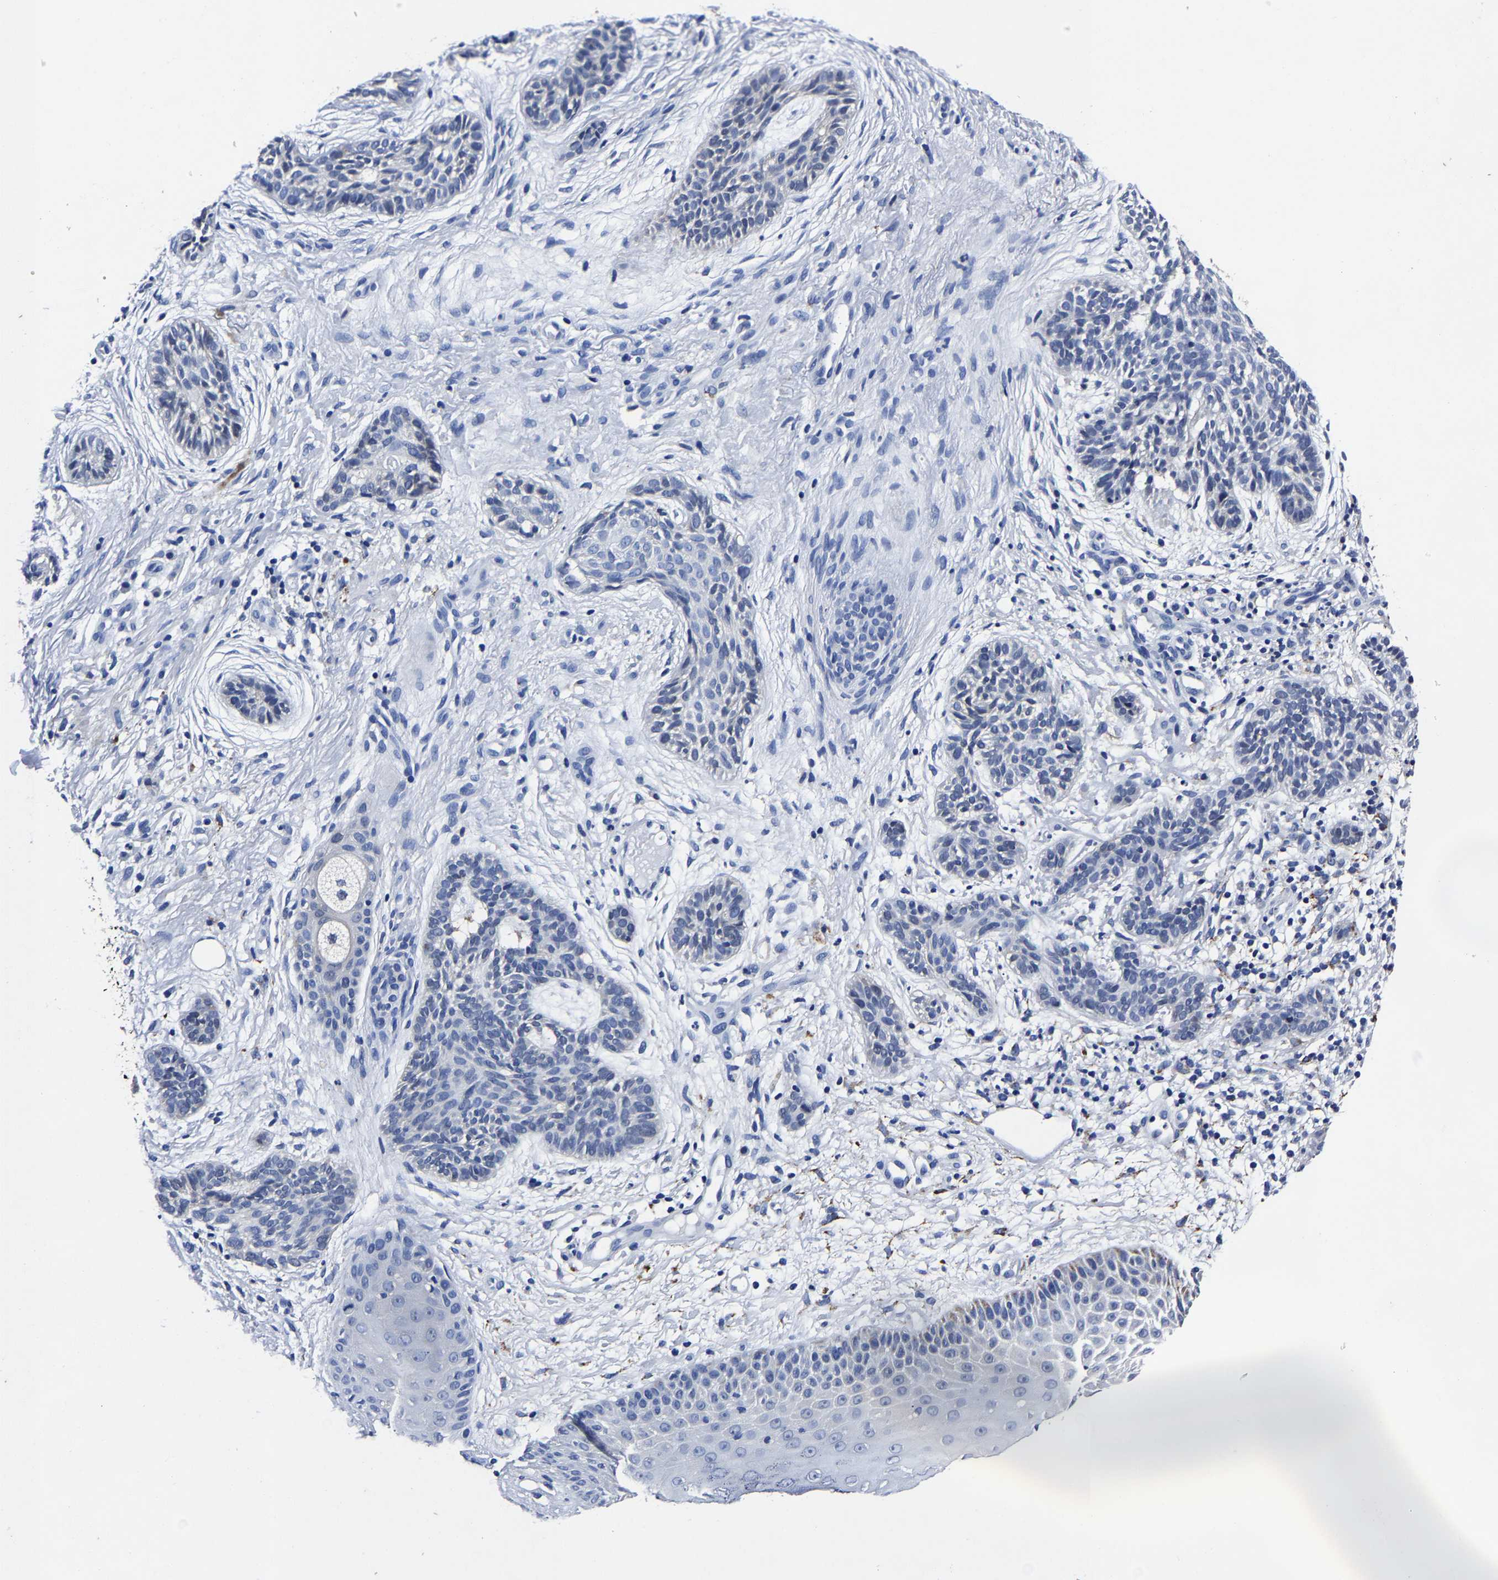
{"staining": {"intensity": "negative", "quantity": "none", "location": "none"}, "tissue": "skin cancer", "cell_type": "Tumor cells", "image_type": "cancer", "snomed": [{"axis": "morphology", "description": "Normal tissue, NOS"}, {"axis": "morphology", "description": "Basal cell carcinoma"}, {"axis": "topography", "description": "Skin"}], "caption": "There is no significant staining in tumor cells of basal cell carcinoma (skin).", "gene": "PSPH", "patient": {"sex": "male", "age": 63}}